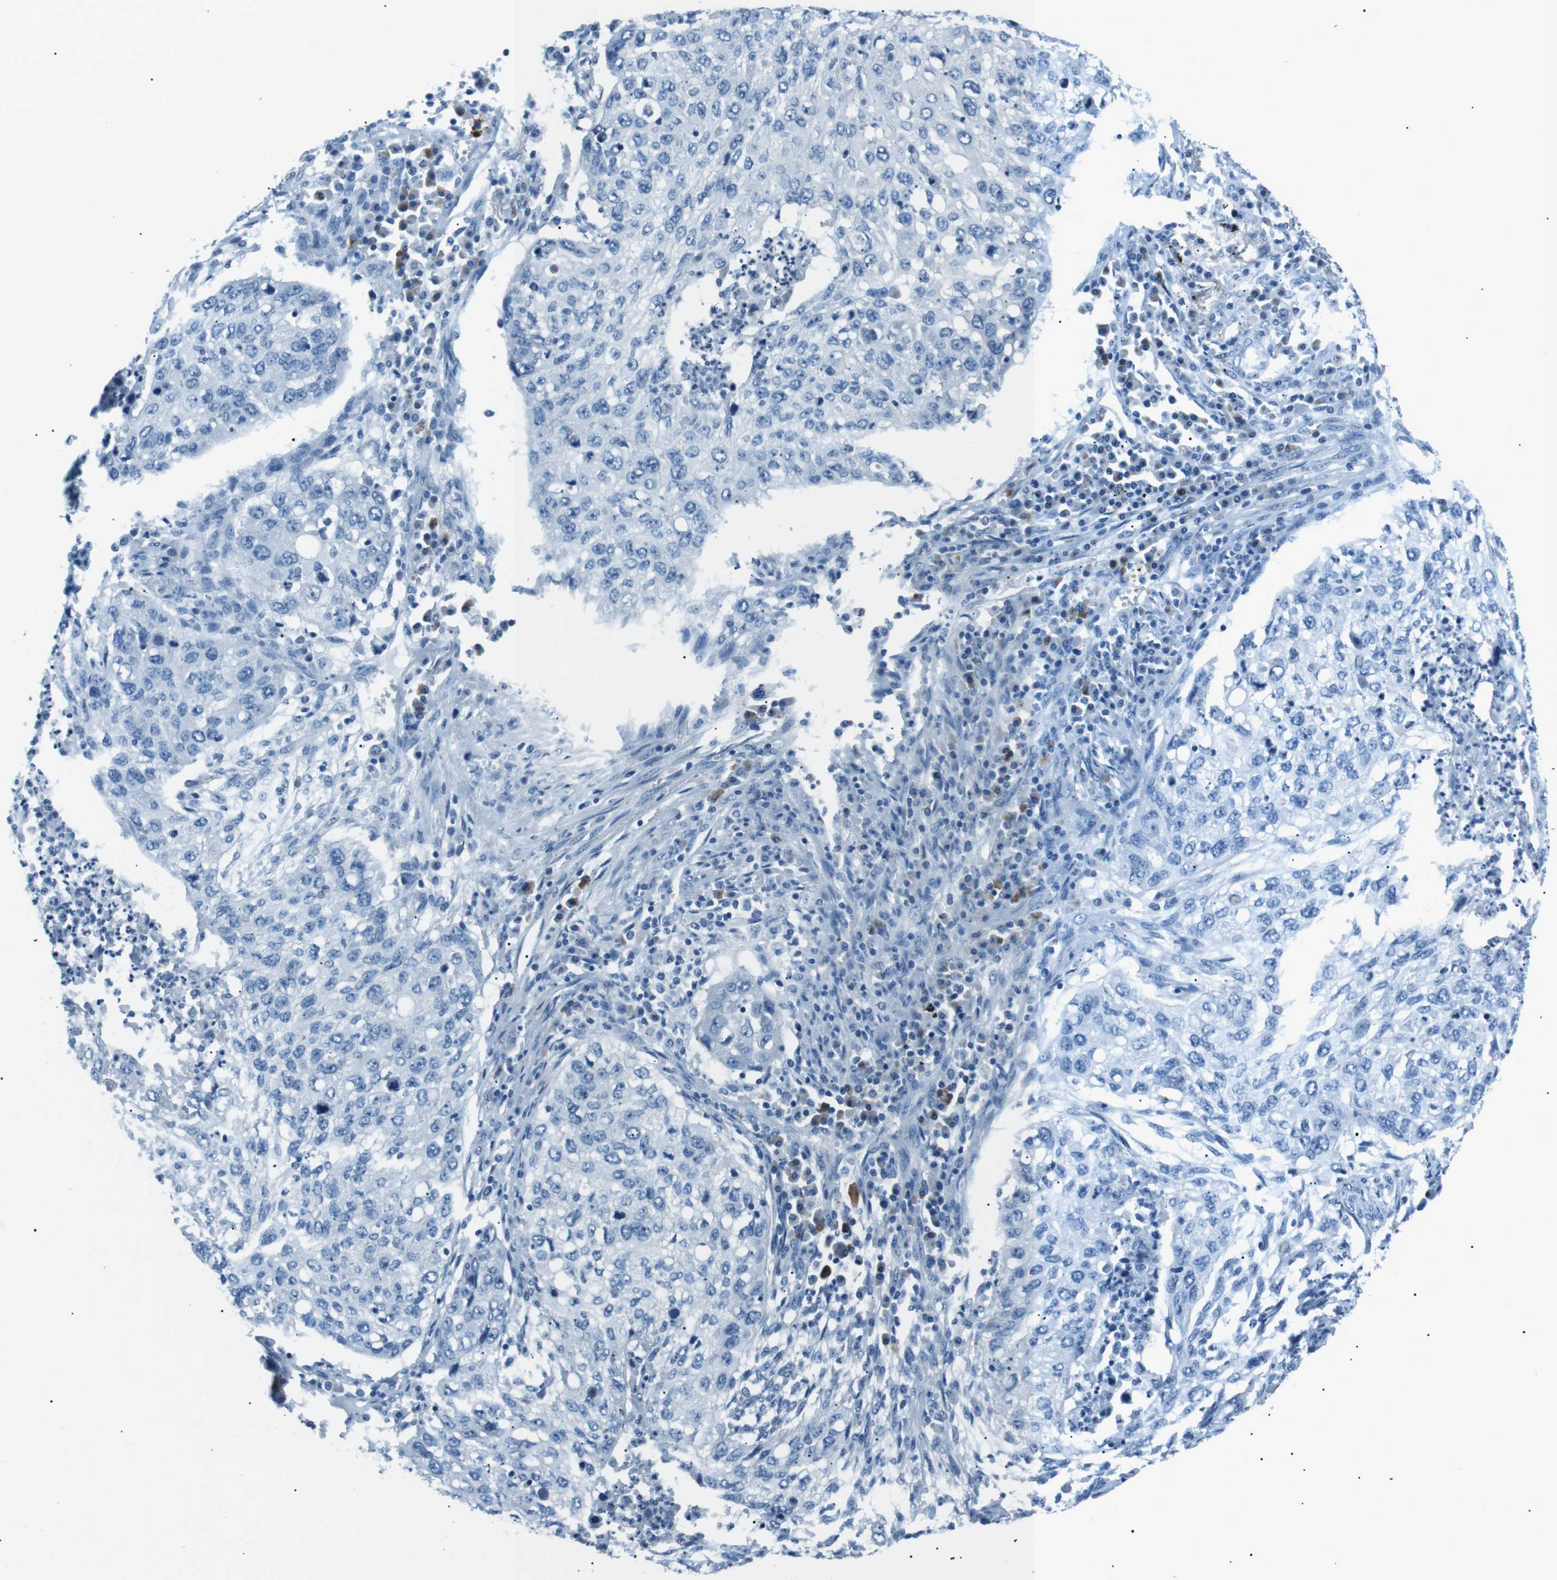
{"staining": {"intensity": "negative", "quantity": "none", "location": "none"}, "tissue": "lung cancer", "cell_type": "Tumor cells", "image_type": "cancer", "snomed": [{"axis": "morphology", "description": "Squamous cell carcinoma, NOS"}, {"axis": "topography", "description": "Lung"}], "caption": "Tumor cells show no significant staining in lung squamous cell carcinoma.", "gene": "ST6GAL1", "patient": {"sex": "female", "age": 63}}